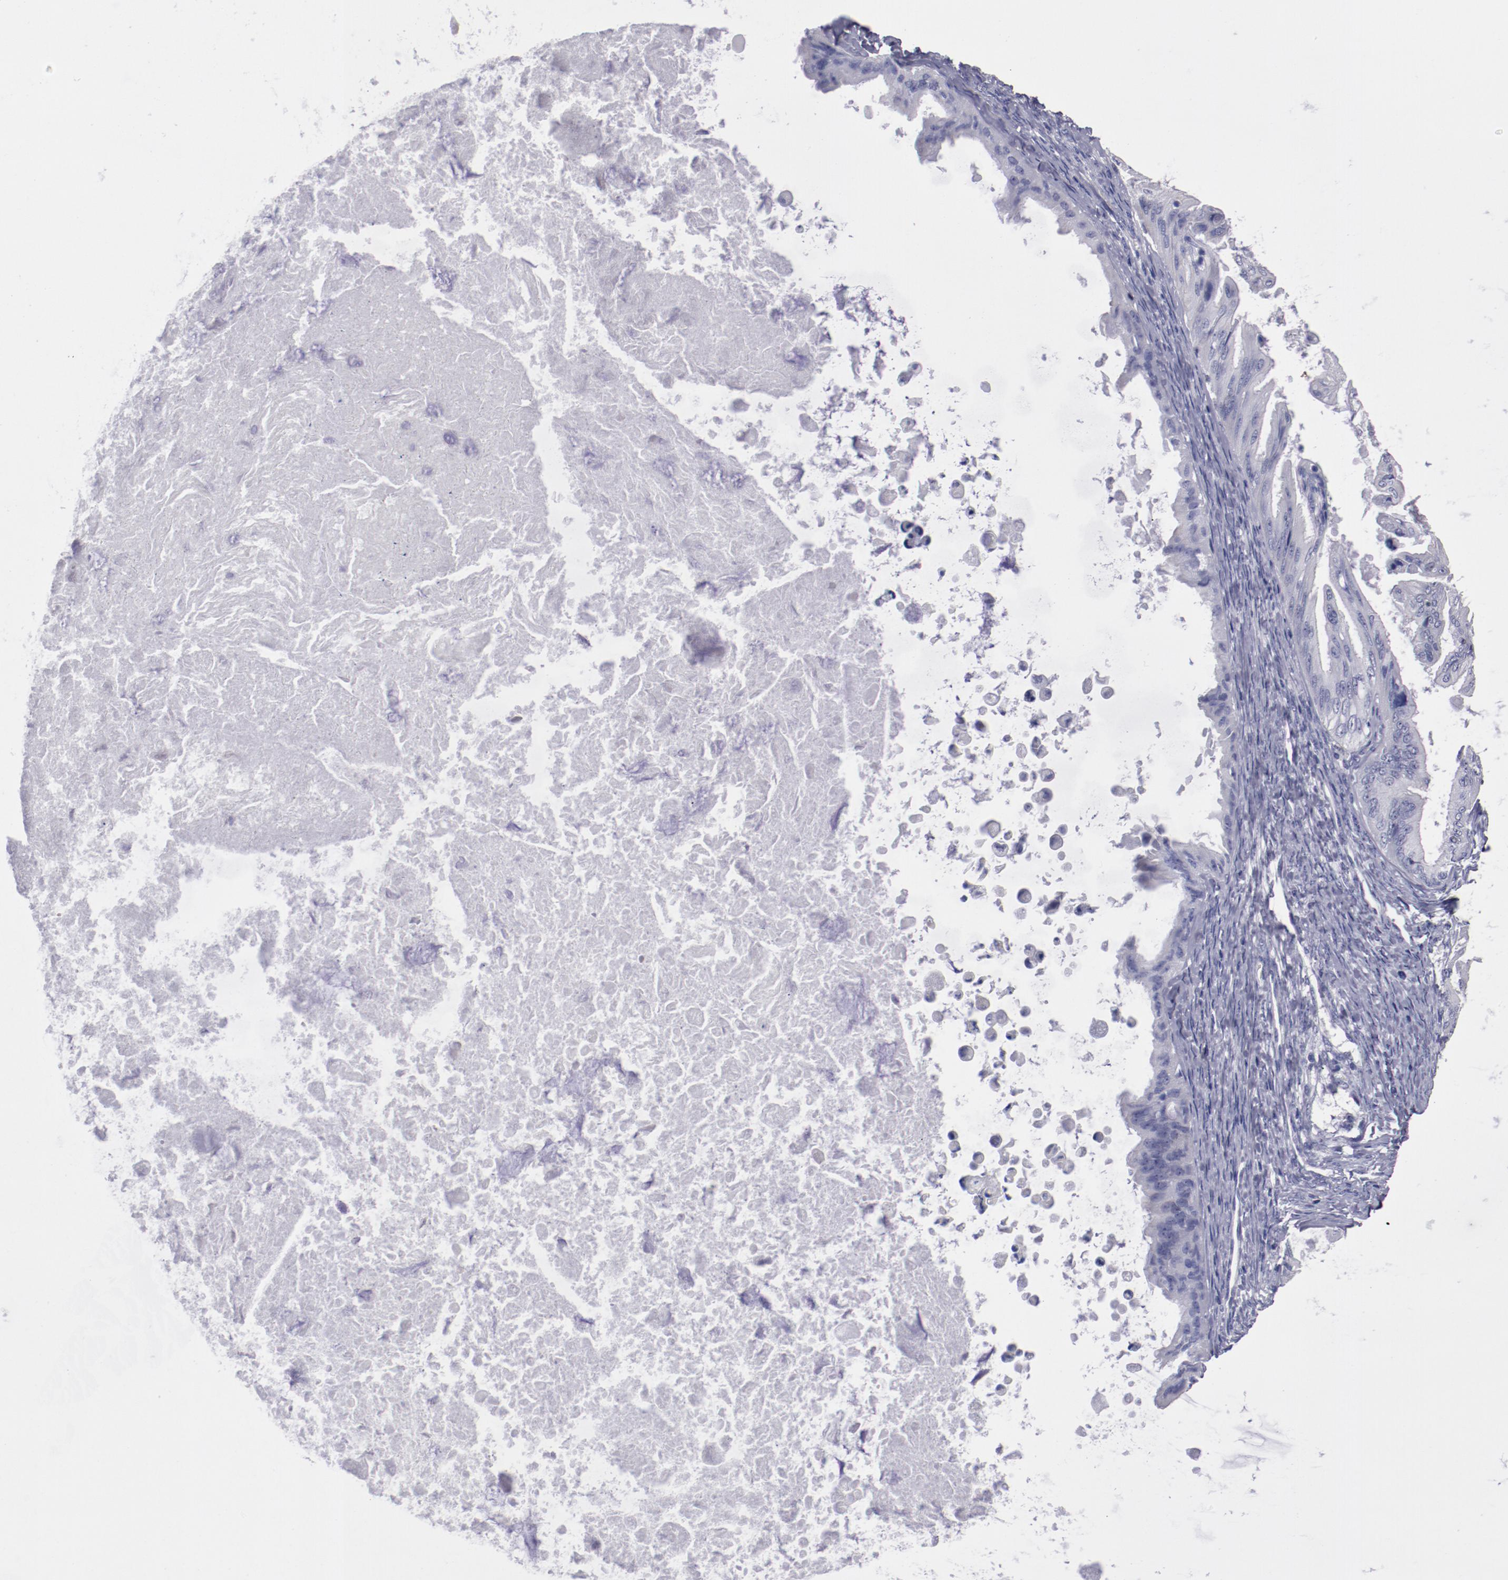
{"staining": {"intensity": "negative", "quantity": "none", "location": "none"}, "tissue": "ovarian cancer", "cell_type": "Tumor cells", "image_type": "cancer", "snomed": [{"axis": "morphology", "description": "Cystadenocarcinoma, mucinous, NOS"}, {"axis": "topography", "description": "Ovary"}], "caption": "Human ovarian cancer (mucinous cystadenocarcinoma) stained for a protein using IHC shows no expression in tumor cells.", "gene": "IRF8", "patient": {"sex": "female", "age": 37}}